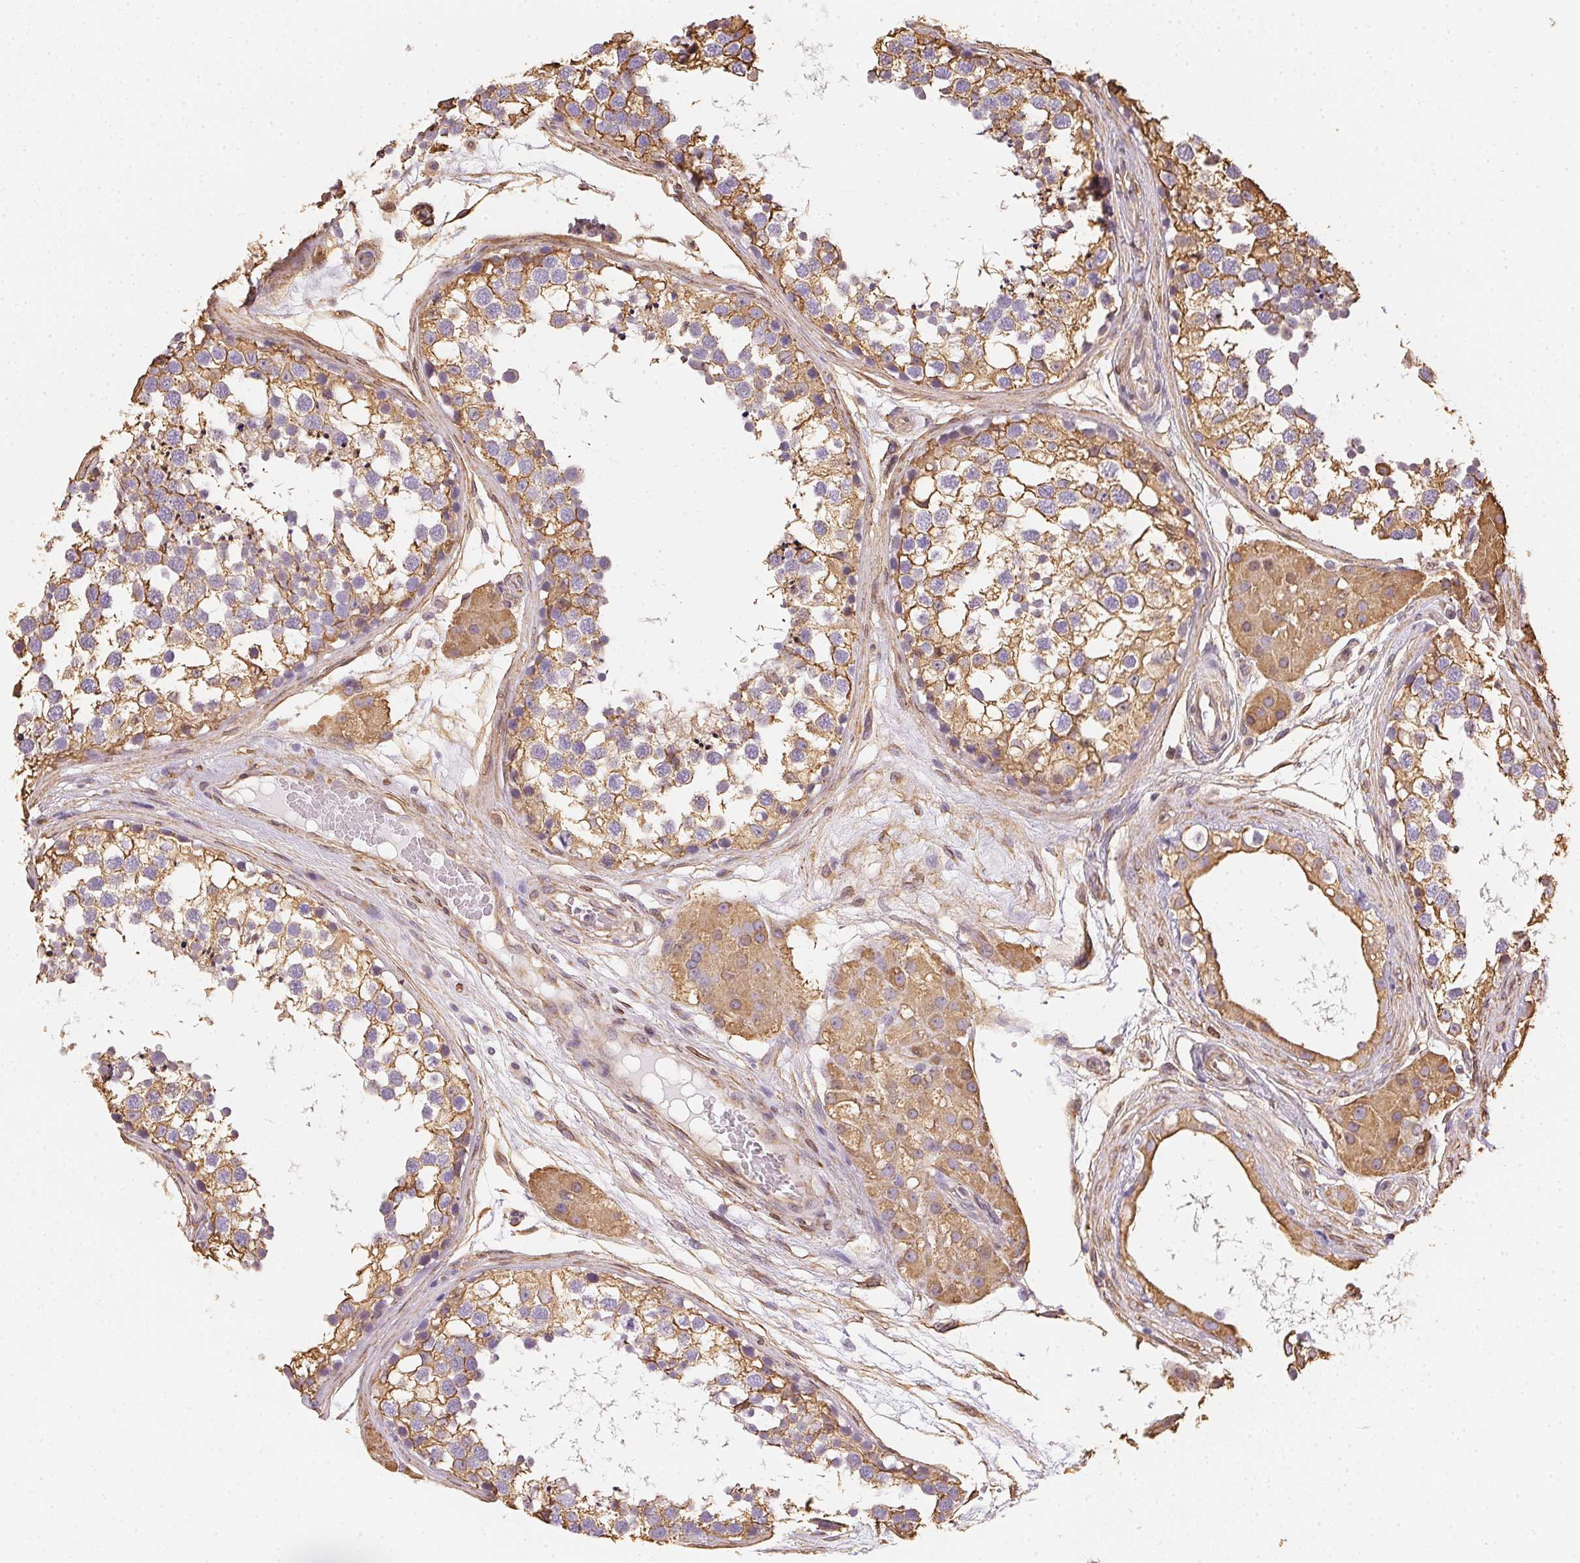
{"staining": {"intensity": "moderate", "quantity": ">75%", "location": "cytoplasmic/membranous"}, "tissue": "testis", "cell_type": "Cells in seminiferous ducts", "image_type": "normal", "snomed": [{"axis": "morphology", "description": "Normal tissue, NOS"}, {"axis": "morphology", "description": "Seminoma, NOS"}, {"axis": "topography", "description": "Testis"}], "caption": "This photomicrograph demonstrates normal testis stained with IHC to label a protein in brown. The cytoplasmic/membranous of cells in seminiferous ducts show moderate positivity for the protein. Nuclei are counter-stained blue.", "gene": "RSBN1", "patient": {"sex": "male", "age": 65}}